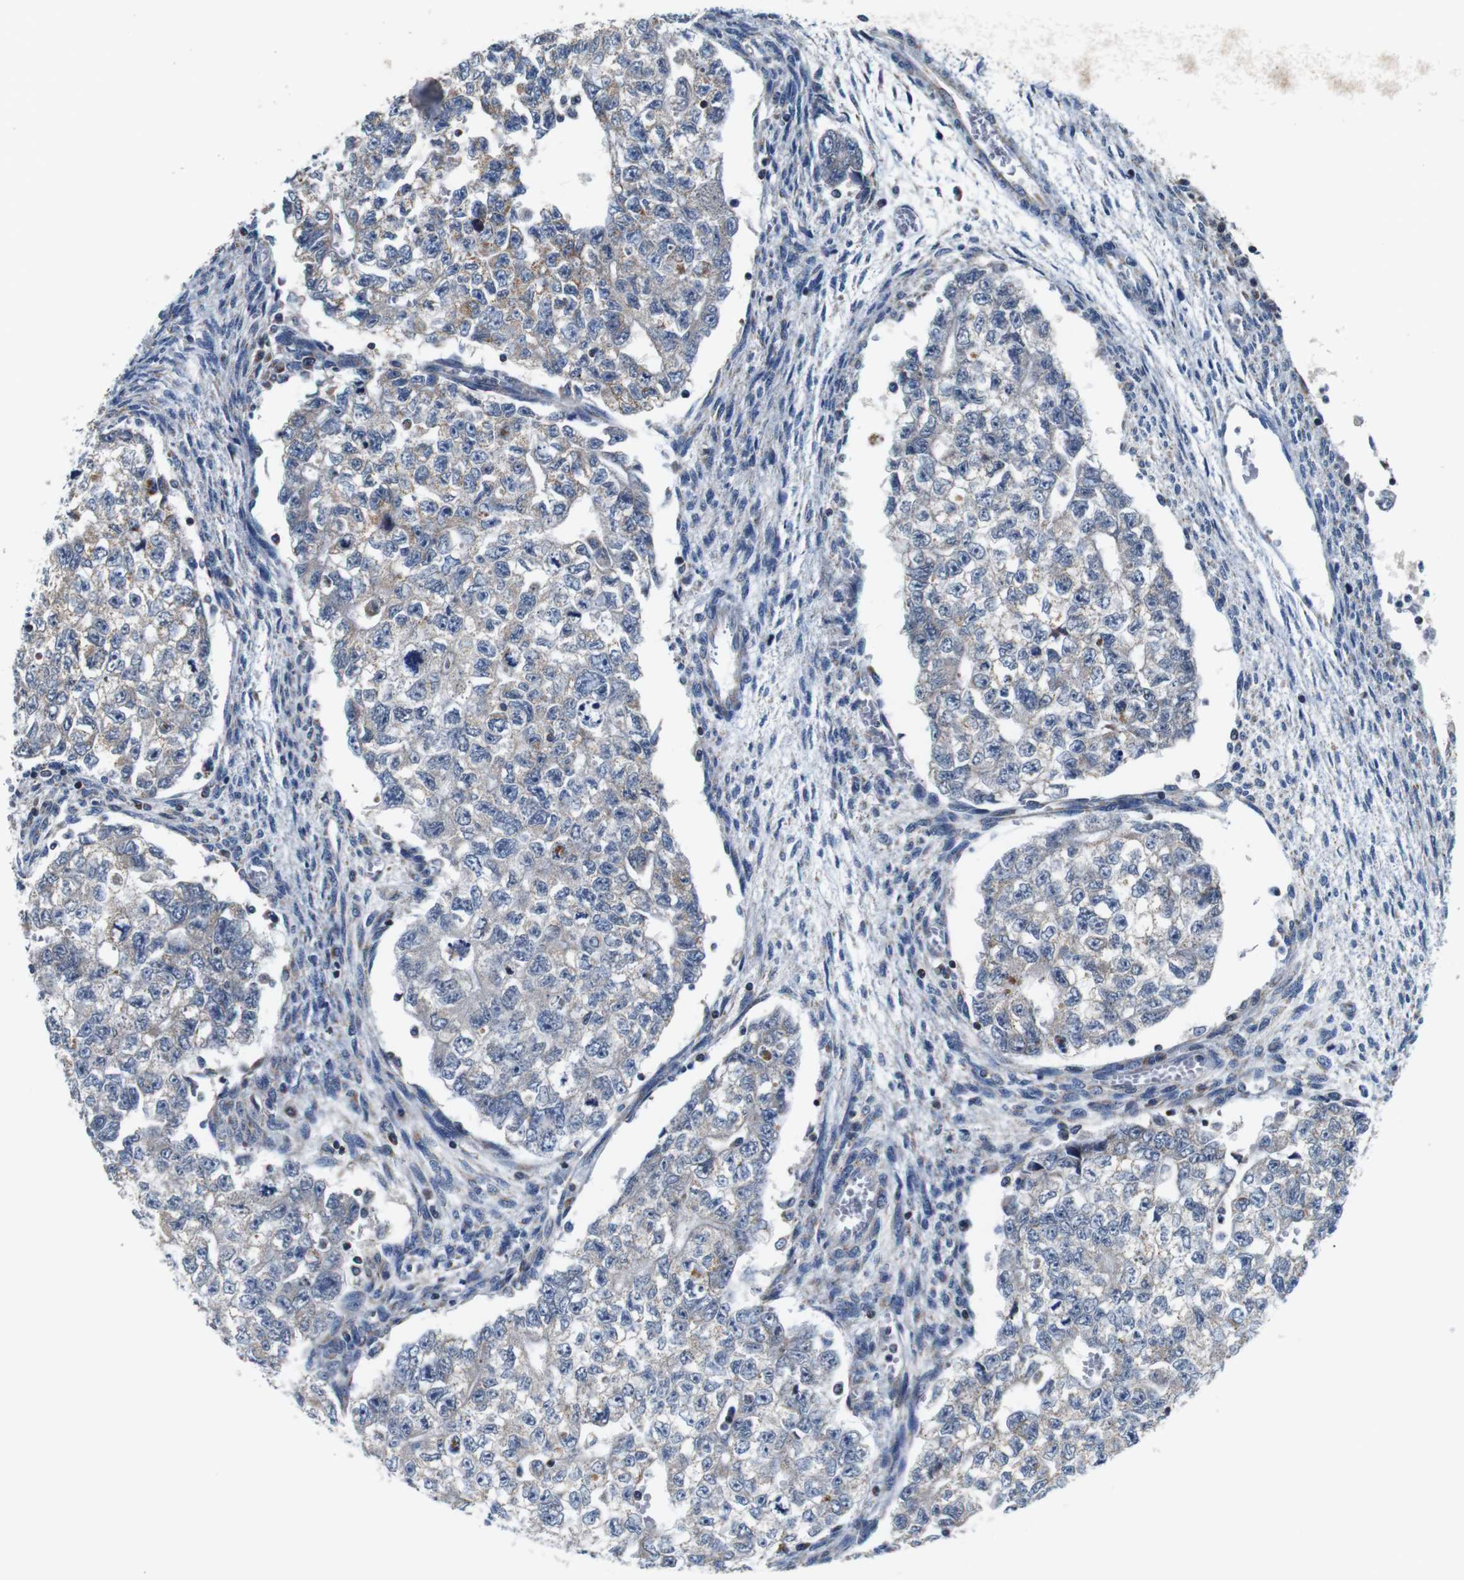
{"staining": {"intensity": "negative", "quantity": "none", "location": "none"}, "tissue": "testis cancer", "cell_type": "Tumor cells", "image_type": "cancer", "snomed": [{"axis": "morphology", "description": "Seminoma, NOS"}, {"axis": "morphology", "description": "Carcinoma, Embryonal, NOS"}, {"axis": "topography", "description": "Testis"}], "caption": "IHC micrograph of embryonal carcinoma (testis) stained for a protein (brown), which demonstrates no positivity in tumor cells.", "gene": "LRP4", "patient": {"sex": "male", "age": 38}}